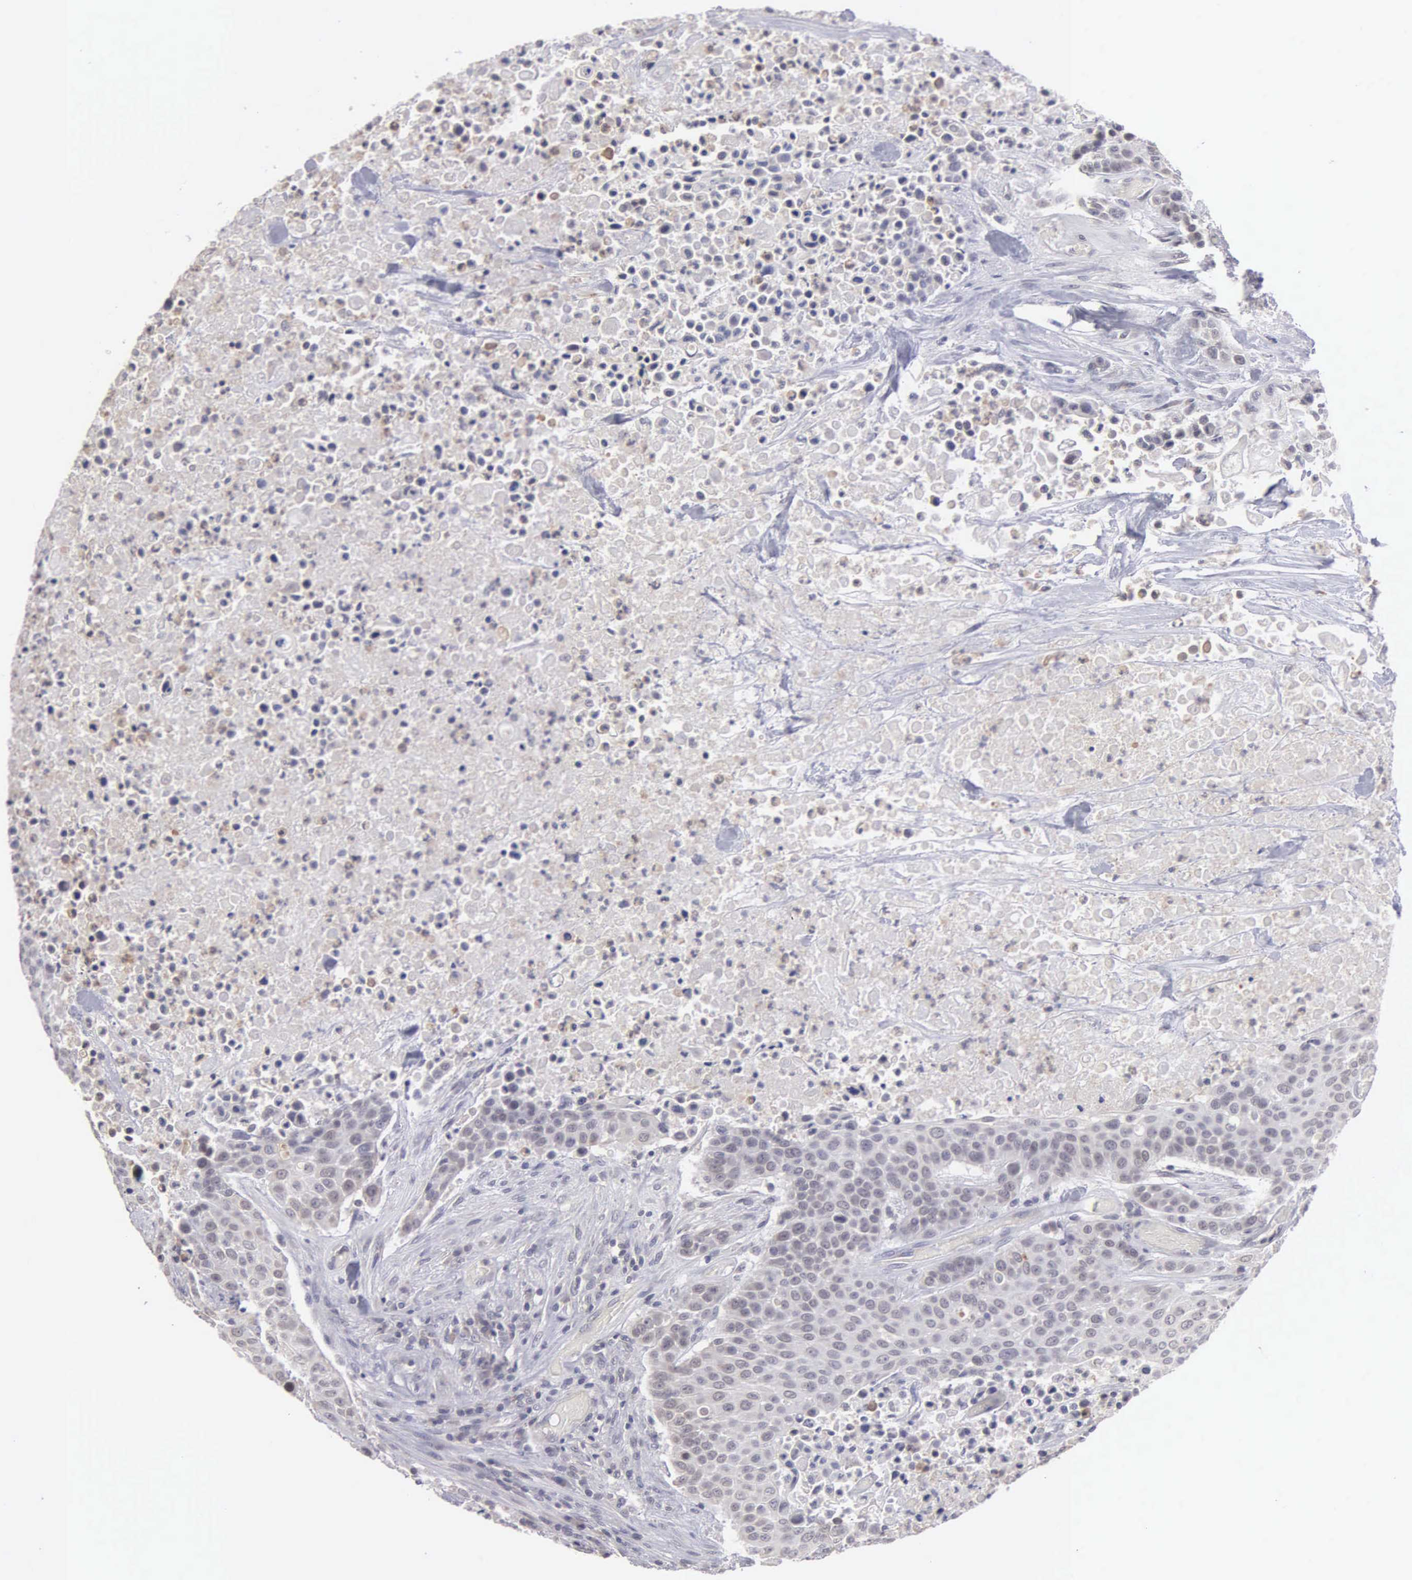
{"staining": {"intensity": "negative", "quantity": "none", "location": "none"}, "tissue": "urothelial cancer", "cell_type": "Tumor cells", "image_type": "cancer", "snomed": [{"axis": "morphology", "description": "Urothelial carcinoma, High grade"}, {"axis": "topography", "description": "Urinary bladder"}], "caption": "Immunohistochemistry histopathology image of neoplastic tissue: human urothelial cancer stained with DAB demonstrates no significant protein expression in tumor cells.", "gene": "BRD1", "patient": {"sex": "male", "age": 74}}